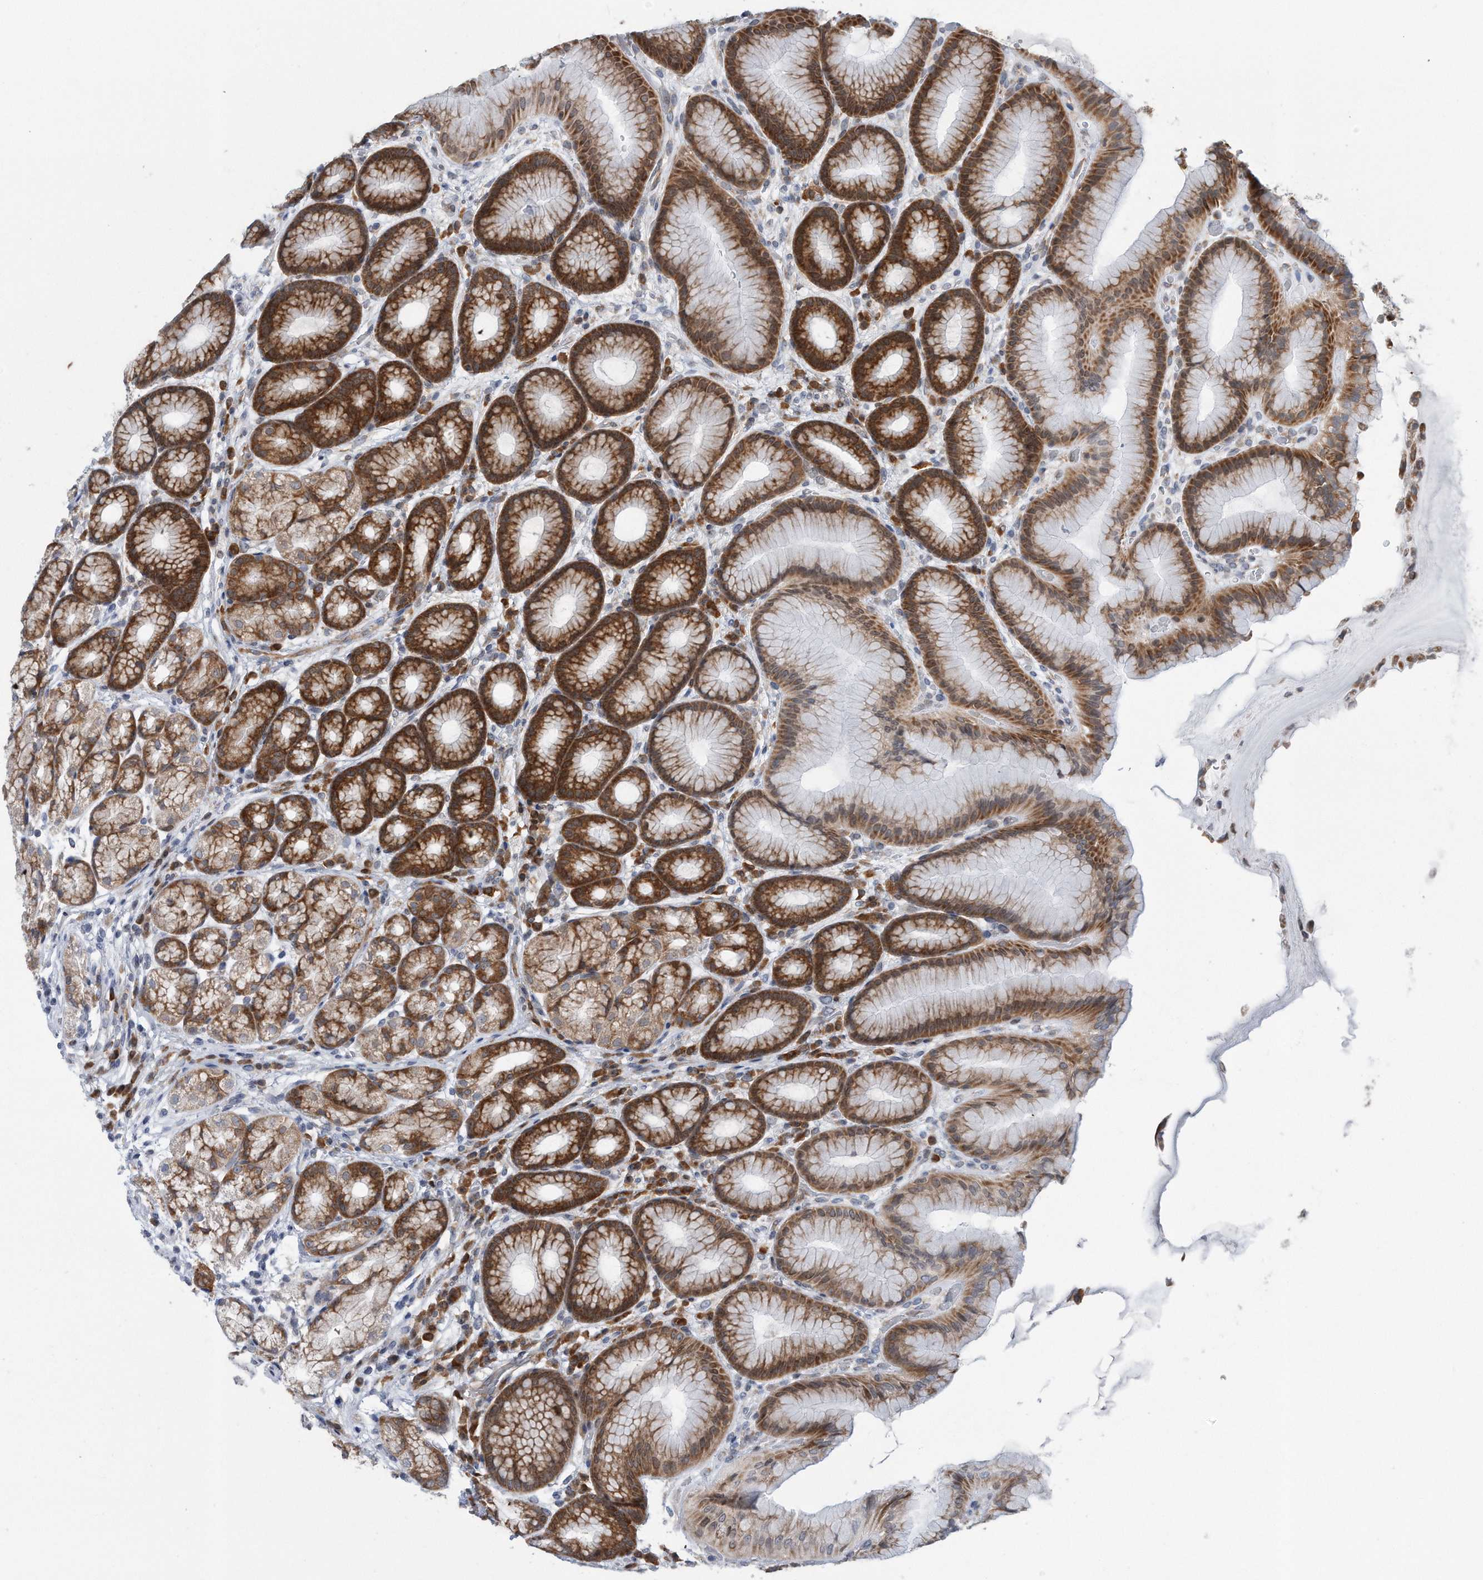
{"staining": {"intensity": "strong", "quantity": ">75%", "location": "cytoplasmic/membranous"}, "tissue": "stomach", "cell_type": "Glandular cells", "image_type": "normal", "snomed": [{"axis": "morphology", "description": "Normal tissue, NOS"}, {"axis": "topography", "description": "Stomach"}], "caption": "Protein analysis of normal stomach shows strong cytoplasmic/membranous staining in approximately >75% of glandular cells. Using DAB (3,3'-diaminobenzidine) (brown) and hematoxylin (blue) stains, captured at high magnification using brightfield microscopy.", "gene": "RPL26L1", "patient": {"sex": "male", "age": 57}}